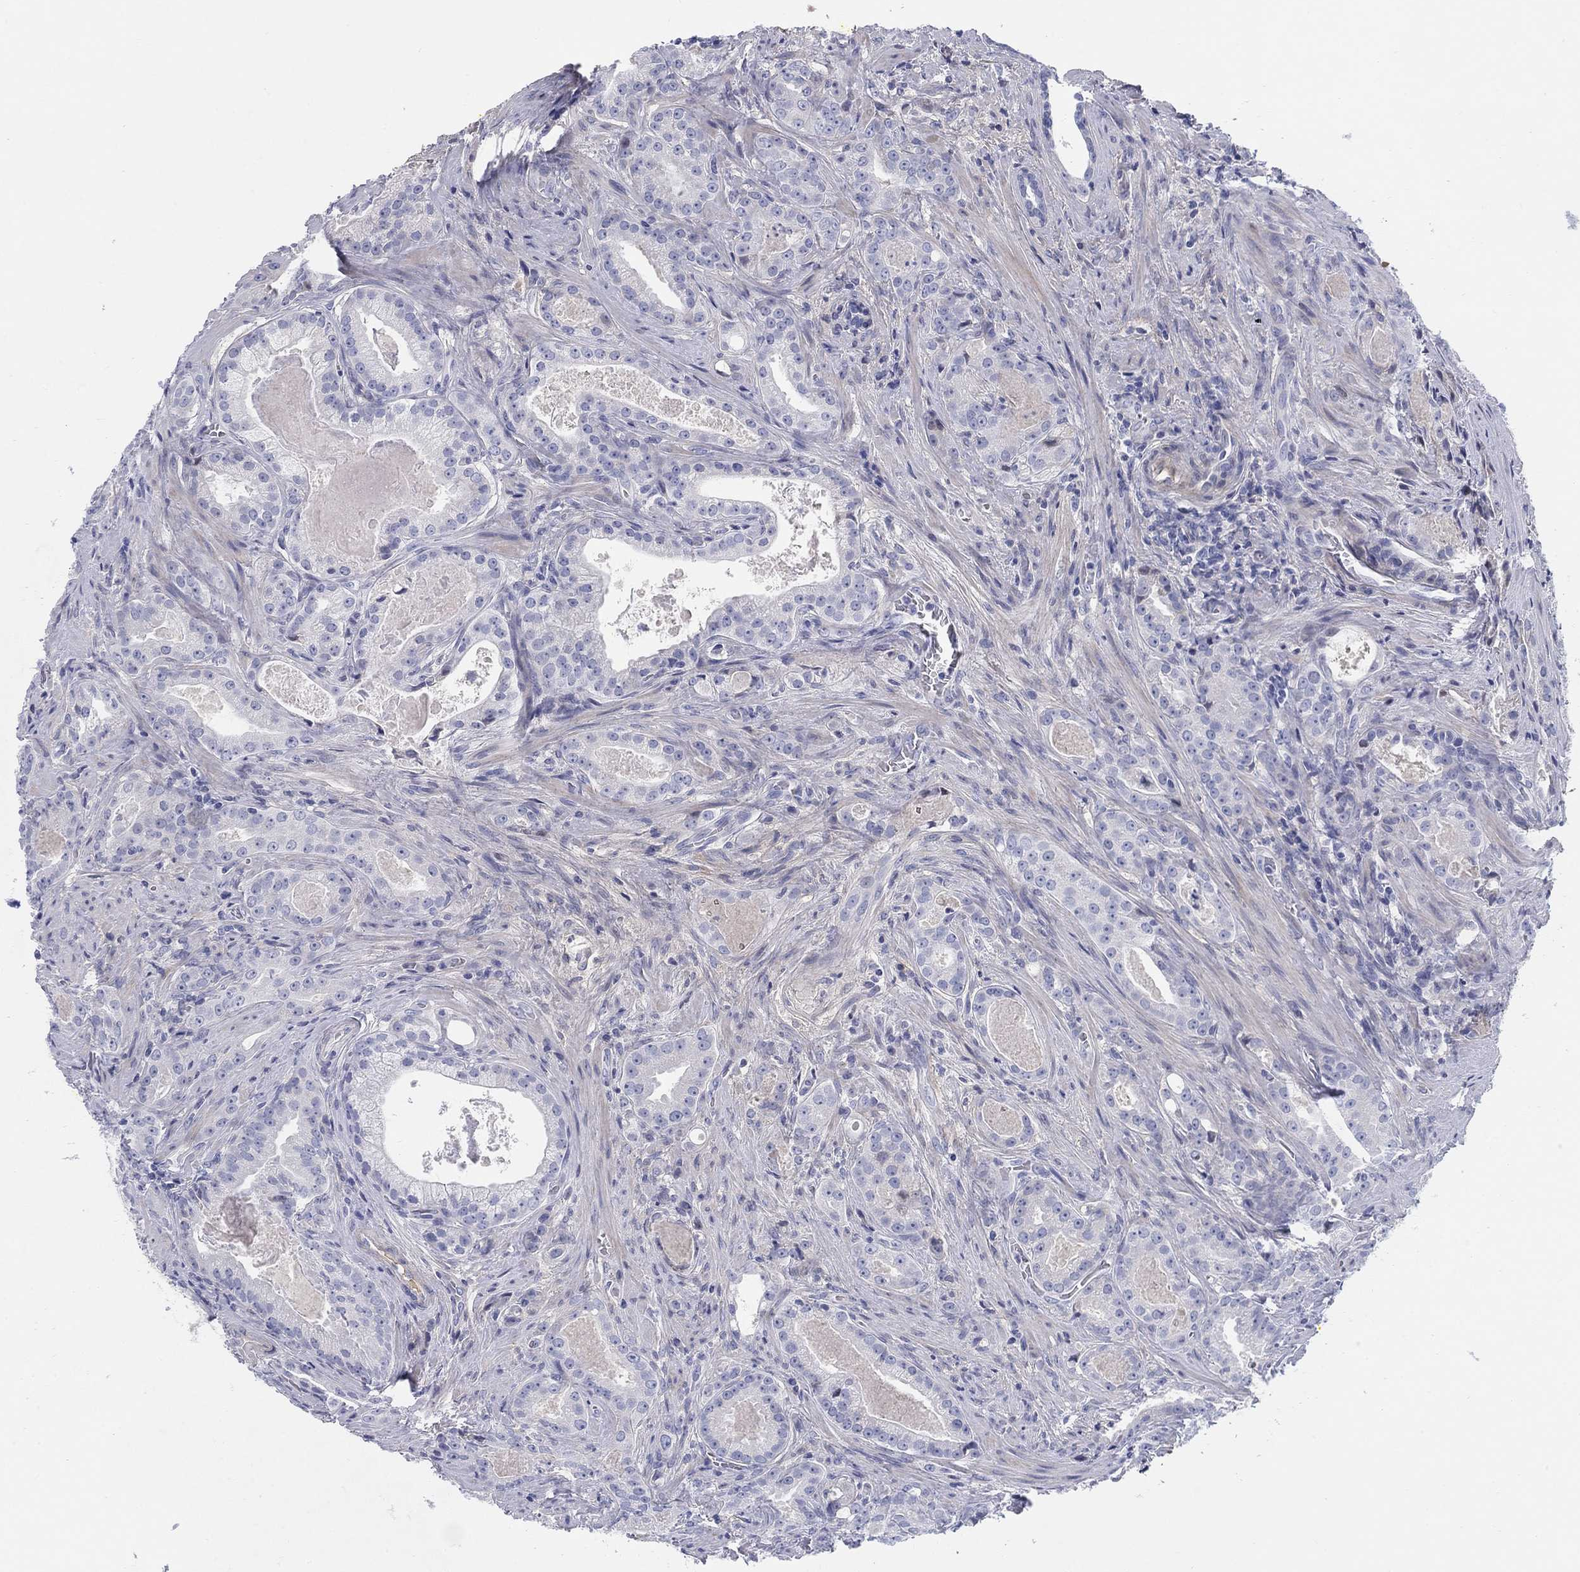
{"staining": {"intensity": "negative", "quantity": "none", "location": "none"}, "tissue": "prostate cancer", "cell_type": "Tumor cells", "image_type": "cancer", "snomed": [{"axis": "morphology", "description": "Adenocarcinoma, NOS"}, {"axis": "topography", "description": "Prostate"}], "caption": "Tumor cells show no significant expression in adenocarcinoma (prostate).", "gene": "HEATR4", "patient": {"sex": "male", "age": 61}}